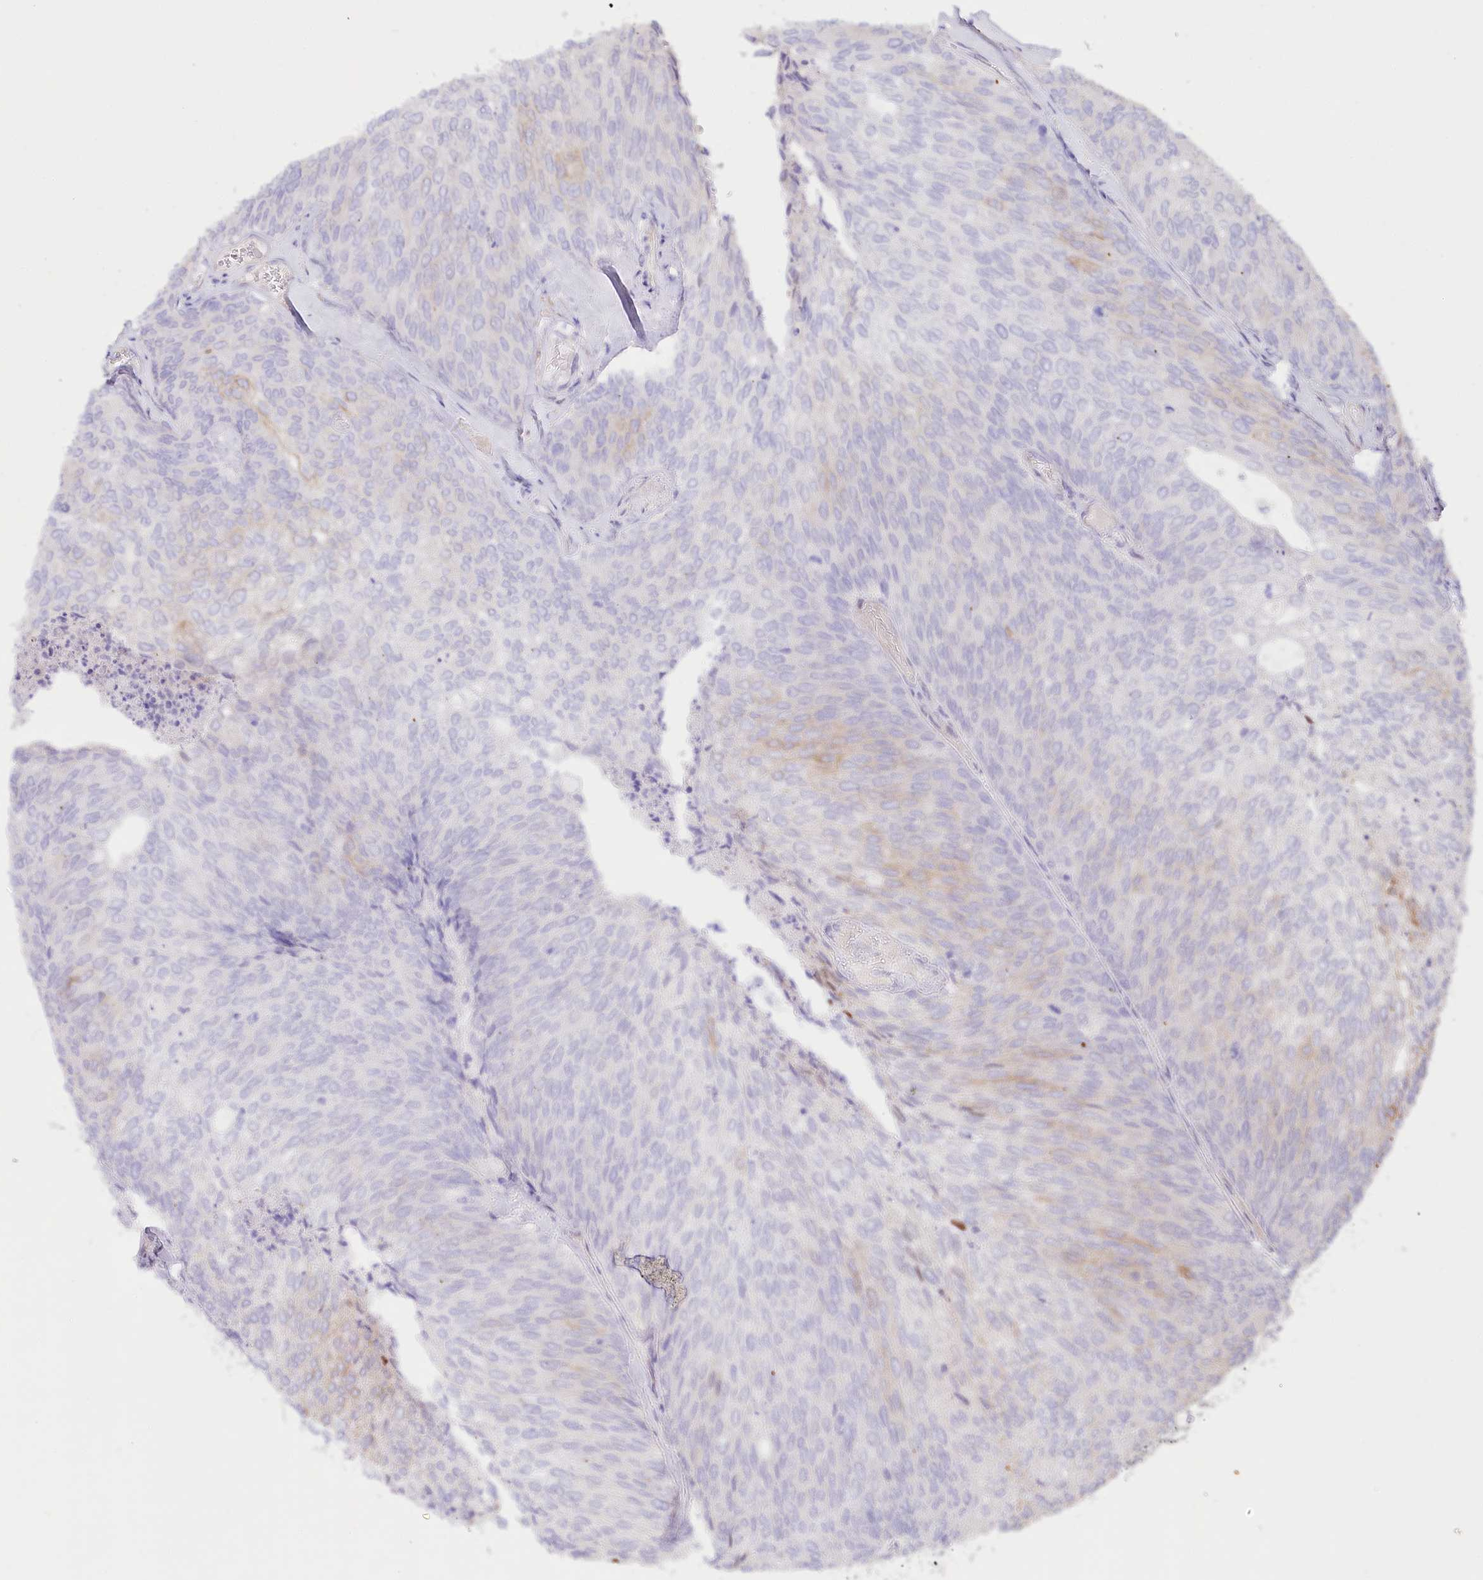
{"staining": {"intensity": "moderate", "quantity": "<25%", "location": "cytoplasmic/membranous"}, "tissue": "urothelial cancer", "cell_type": "Tumor cells", "image_type": "cancer", "snomed": [{"axis": "morphology", "description": "Urothelial carcinoma, Low grade"}, {"axis": "topography", "description": "Urinary bladder"}], "caption": "The micrograph shows immunohistochemical staining of urothelial cancer. There is moderate cytoplasmic/membranous staining is present in about <25% of tumor cells. The protein of interest is stained brown, and the nuclei are stained in blue (DAB IHC with brightfield microscopy, high magnification).", "gene": "ABRAXAS2", "patient": {"sex": "female", "age": 79}}